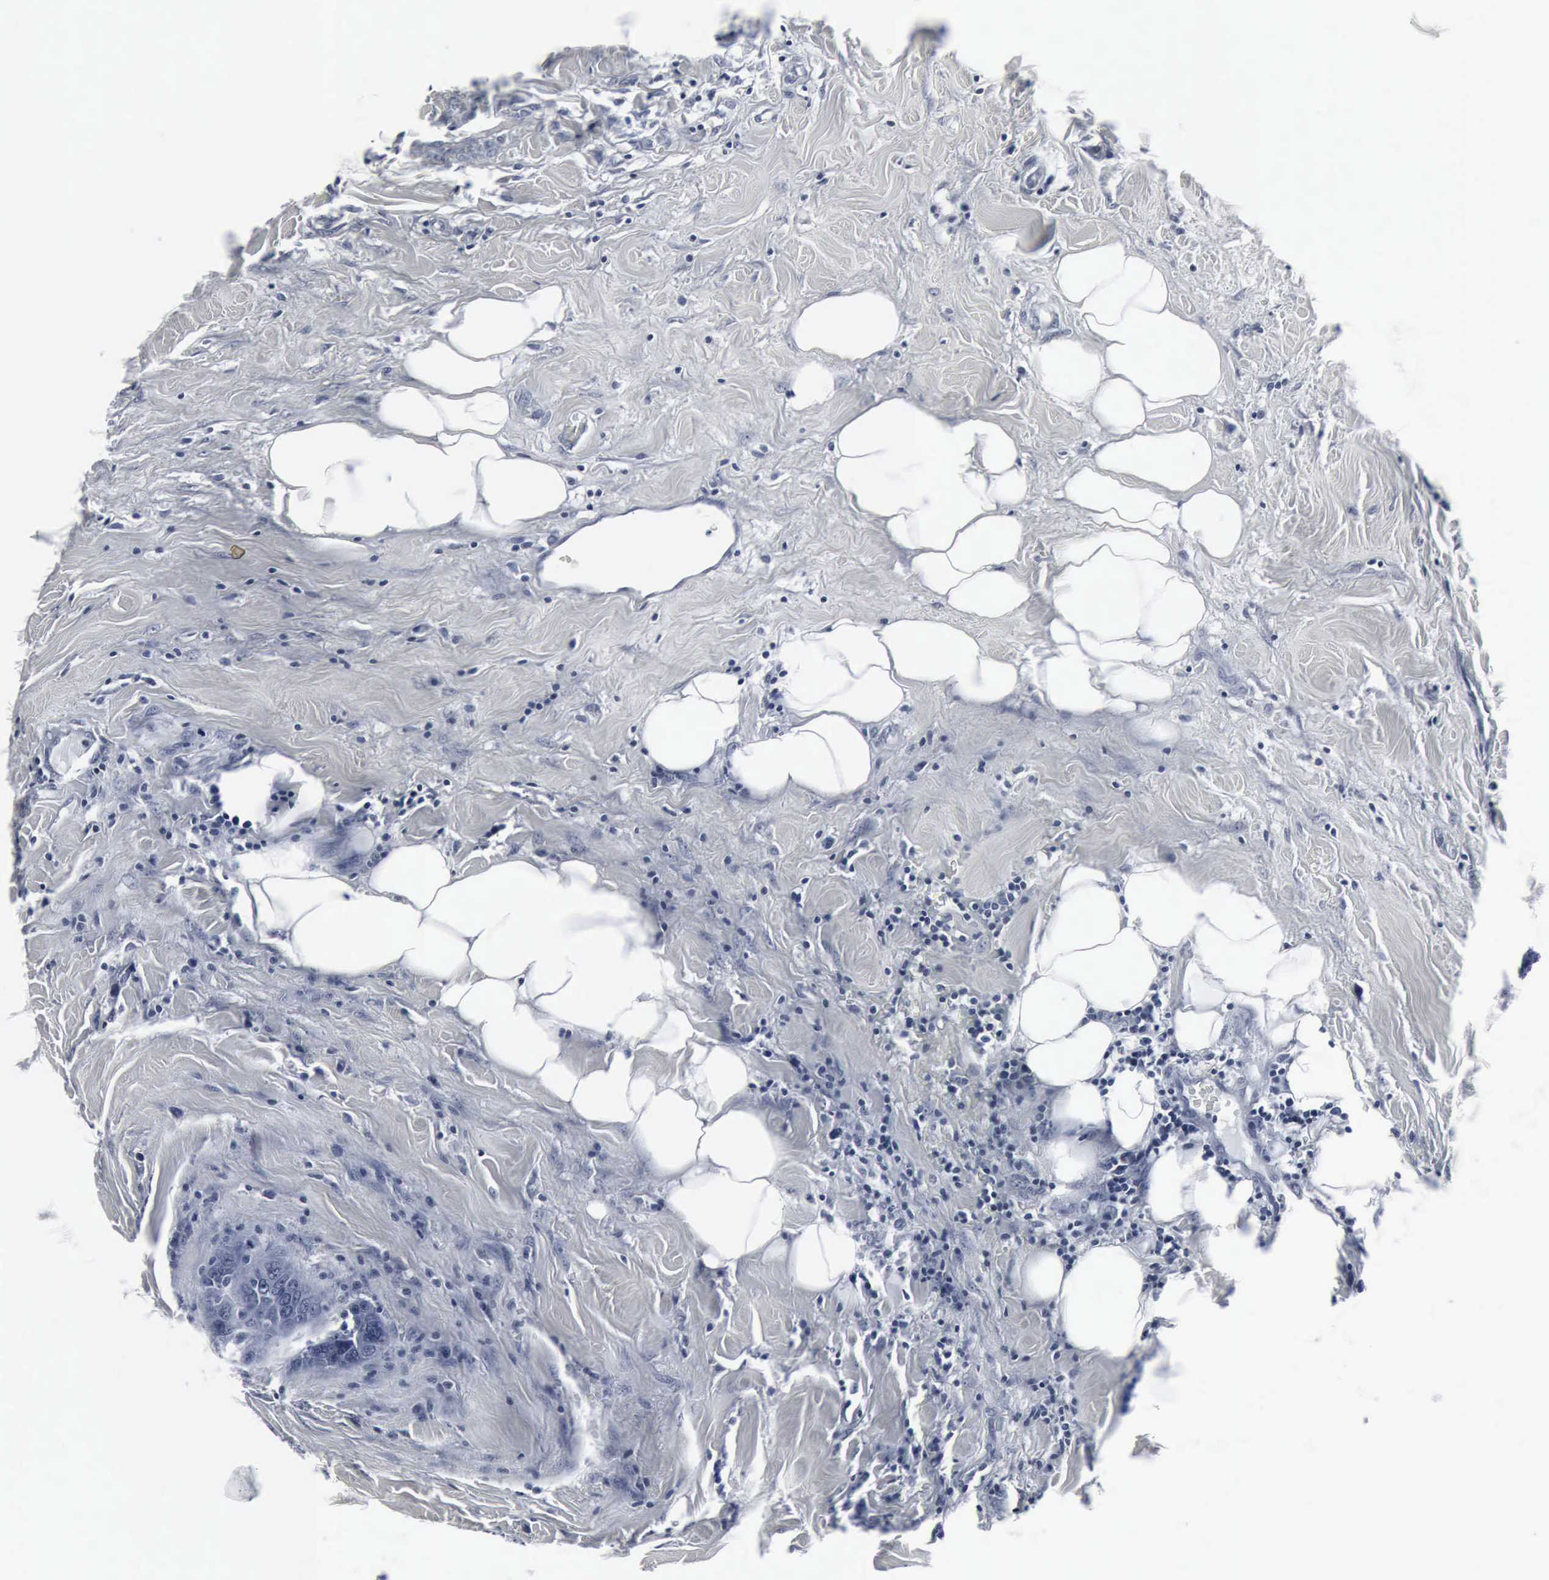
{"staining": {"intensity": "negative", "quantity": "none", "location": "none"}, "tissue": "breast cancer", "cell_type": "Tumor cells", "image_type": "cancer", "snomed": [{"axis": "morphology", "description": "Duct carcinoma"}, {"axis": "topography", "description": "Breast"}], "caption": "IHC image of human breast invasive ductal carcinoma stained for a protein (brown), which demonstrates no positivity in tumor cells. (DAB immunohistochemistry with hematoxylin counter stain).", "gene": "SNAP25", "patient": {"sex": "female", "age": 37}}